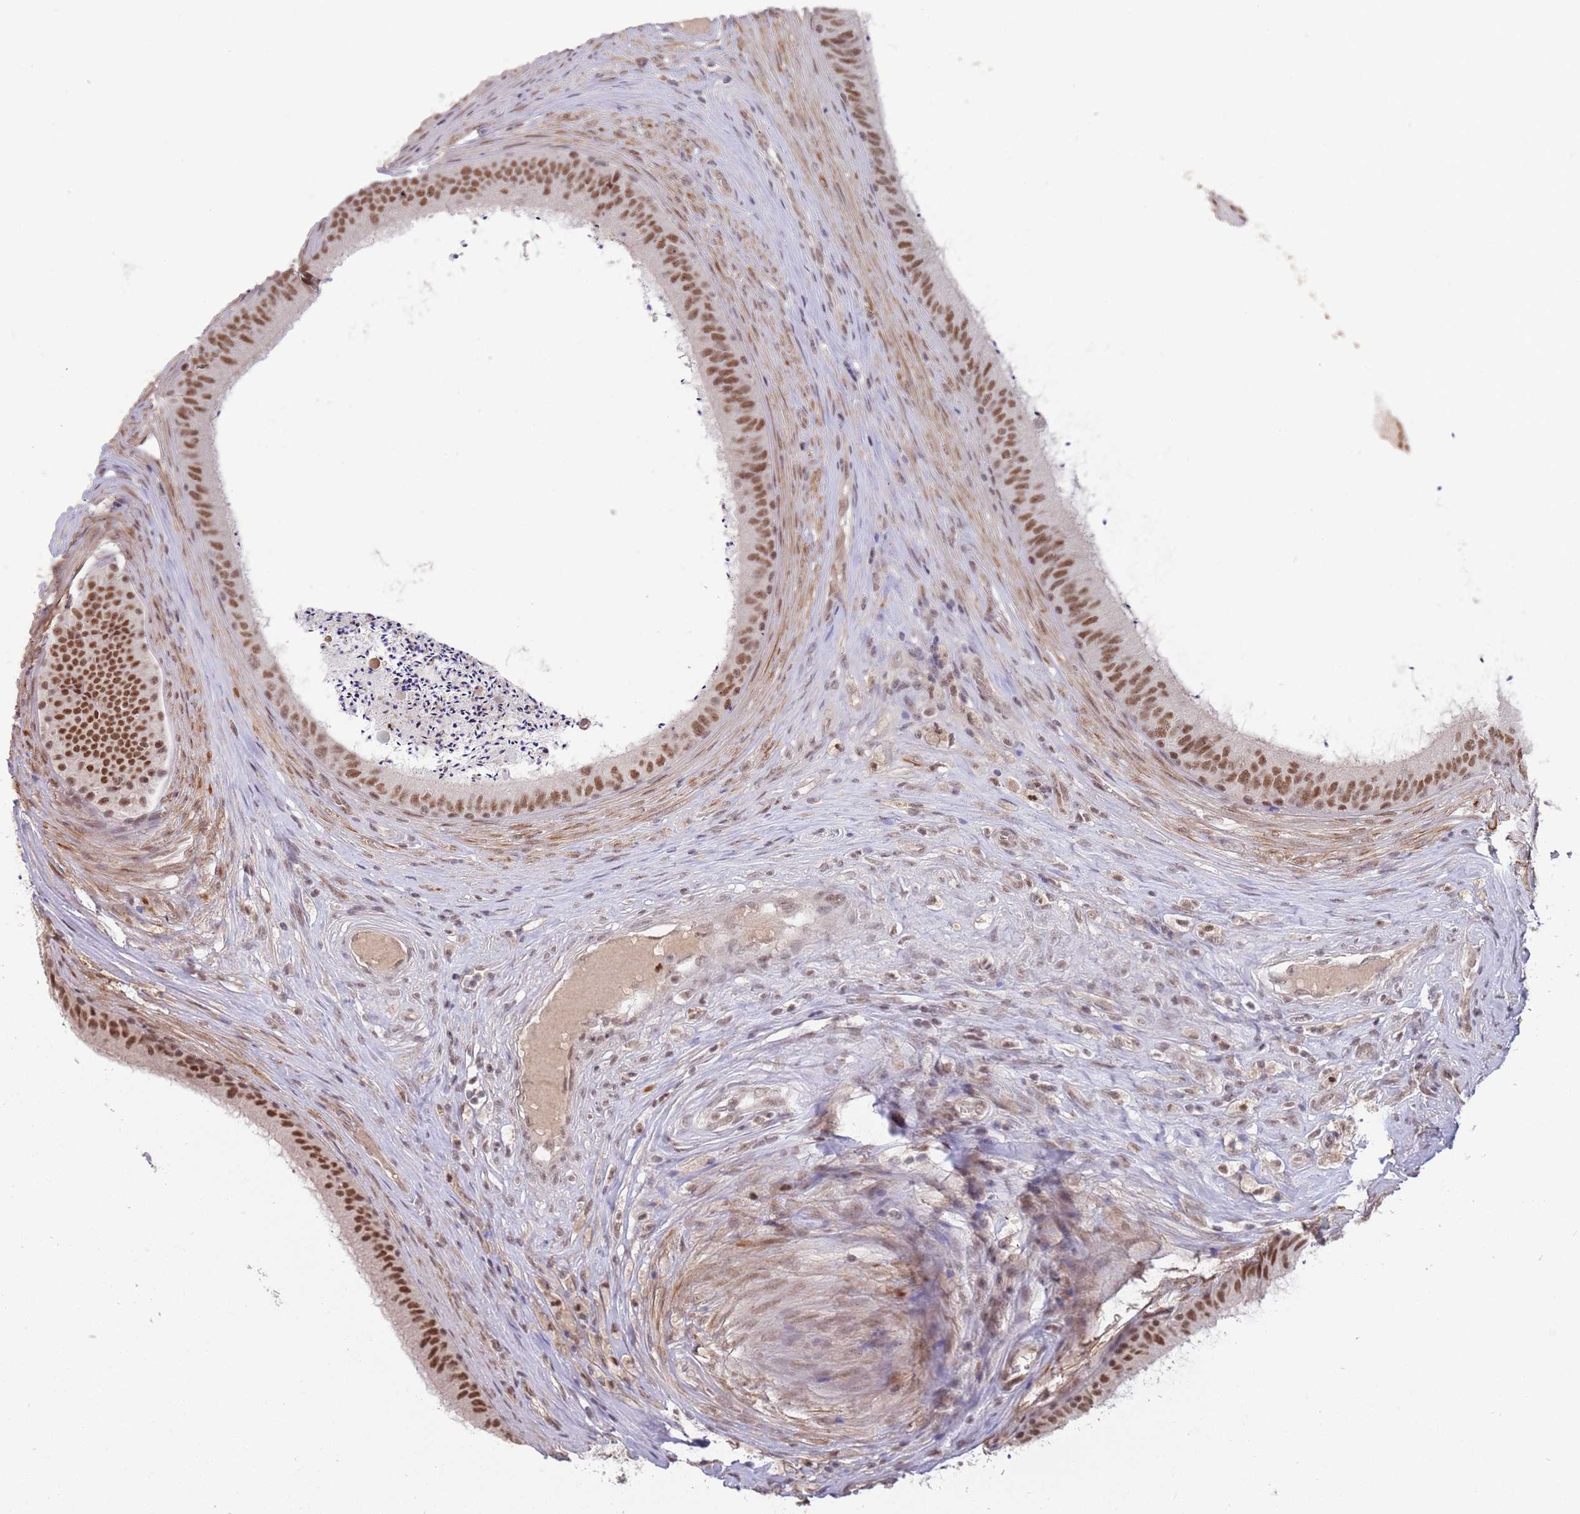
{"staining": {"intensity": "moderate", "quantity": ">75%", "location": "nuclear"}, "tissue": "epididymis", "cell_type": "Glandular cells", "image_type": "normal", "snomed": [{"axis": "morphology", "description": "Normal tissue, NOS"}, {"axis": "topography", "description": "Testis"}, {"axis": "topography", "description": "Epididymis"}], "caption": "The photomicrograph reveals immunohistochemical staining of benign epididymis. There is moderate nuclear positivity is appreciated in approximately >75% of glandular cells.", "gene": "ZBTB7A", "patient": {"sex": "male", "age": 41}}